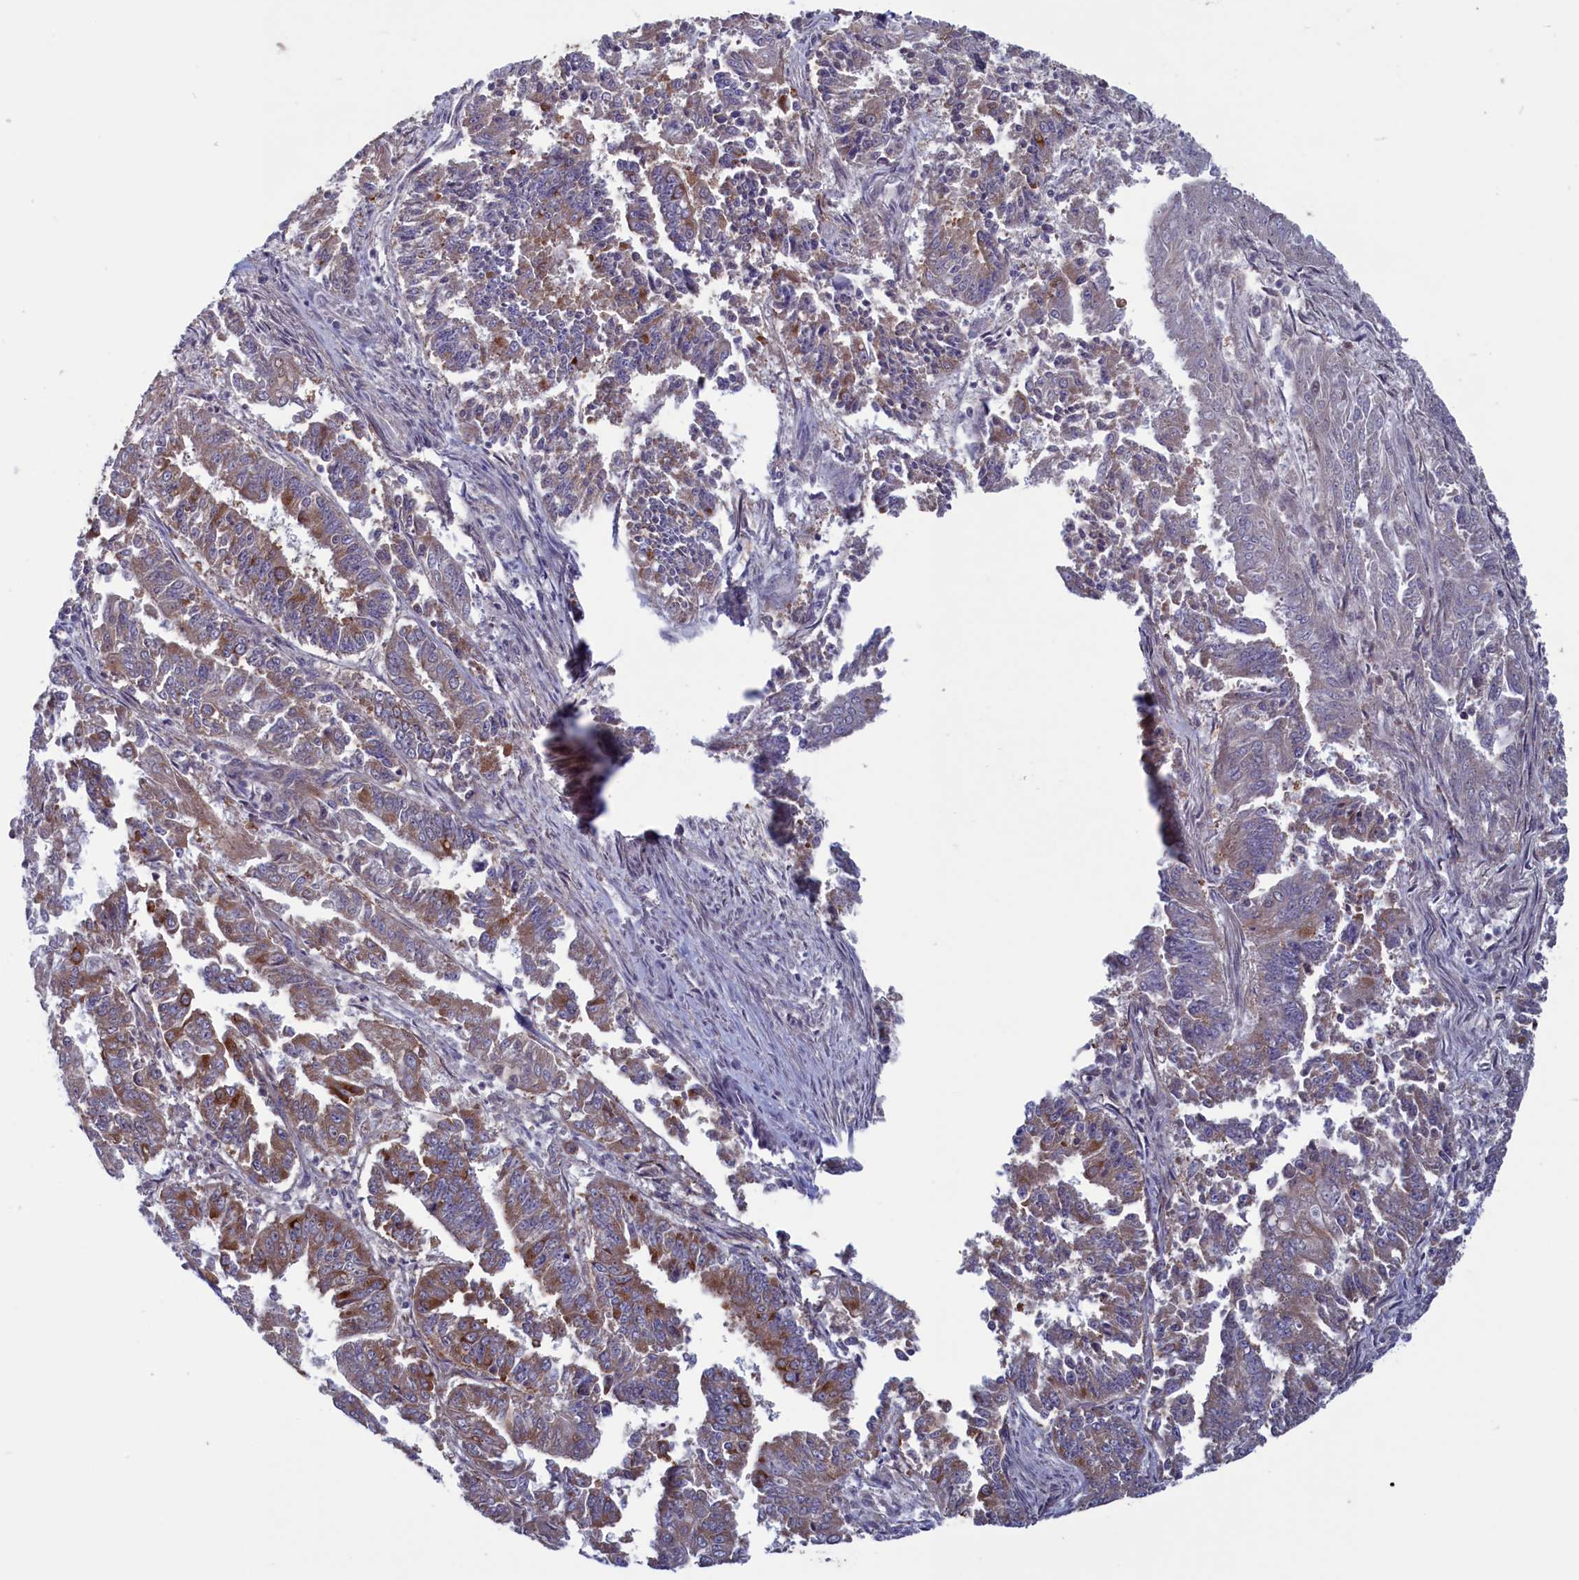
{"staining": {"intensity": "moderate", "quantity": "25%-75%", "location": "cytoplasmic/membranous"}, "tissue": "endometrial cancer", "cell_type": "Tumor cells", "image_type": "cancer", "snomed": [{"axis": "morphology", "description": "Adenocarcinoma, NOS"}, {"axis": "topography", "description": "Endometrium"}], "caption": "About 25%-75% of tumor cells in adenocarcinoma (endometrial) reveal moderate cytoplasmic/membranous protein positivity as visualized by brown immunohistochemical staining.", "gene": "CACTIN", "patient": {"sex": "female", "age": 73}}